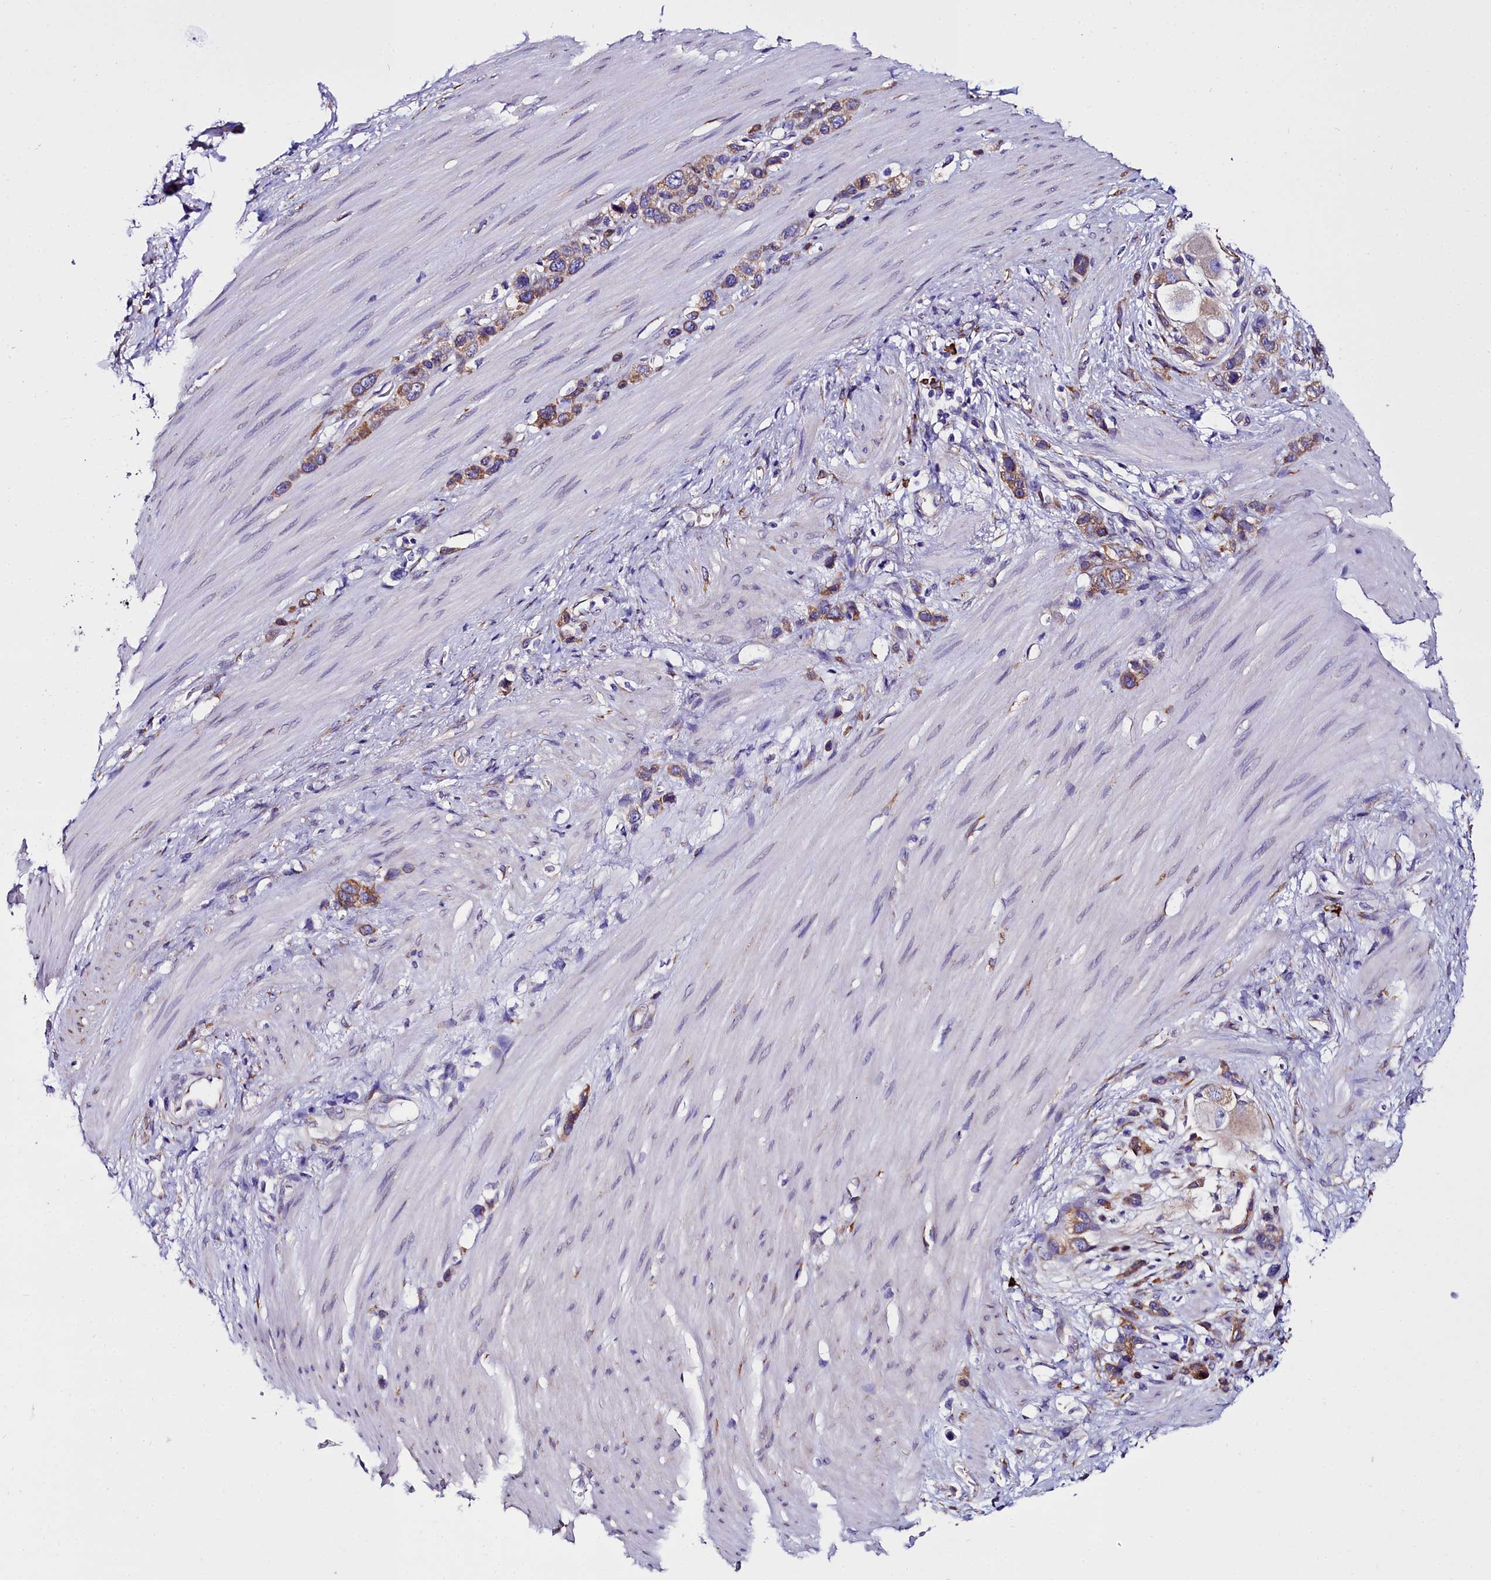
{"staining": {"intensity": "moderate", "quantity": ">75%", "location": "cytoplasmic/membranous"}, "tissue": "stomach cancer", "cell_type": "Tumor cells", "image_type": "cancer", "snomed": [{"axis": "morphology", "description": "Adenocarcinoma, NOS"}, {"axis": "morphology", "description": "Adenocarcinoma, High grade"}, {"axis": "topography", "description": "Stomach, upper"}, {"axis": "topography", "description": "Stomach, lower"}], "caption": "Immunohistochemistry histopathology image of stomach cancer (adenocarcinoma (high-grade)) stained for a protein (brown), which displays medium levels of moderate cytoplasmic/membranous staining in about >75% of tumor cells.", "gene": "TXNDC5", "patient": {"sex": "female", "age": 65}}